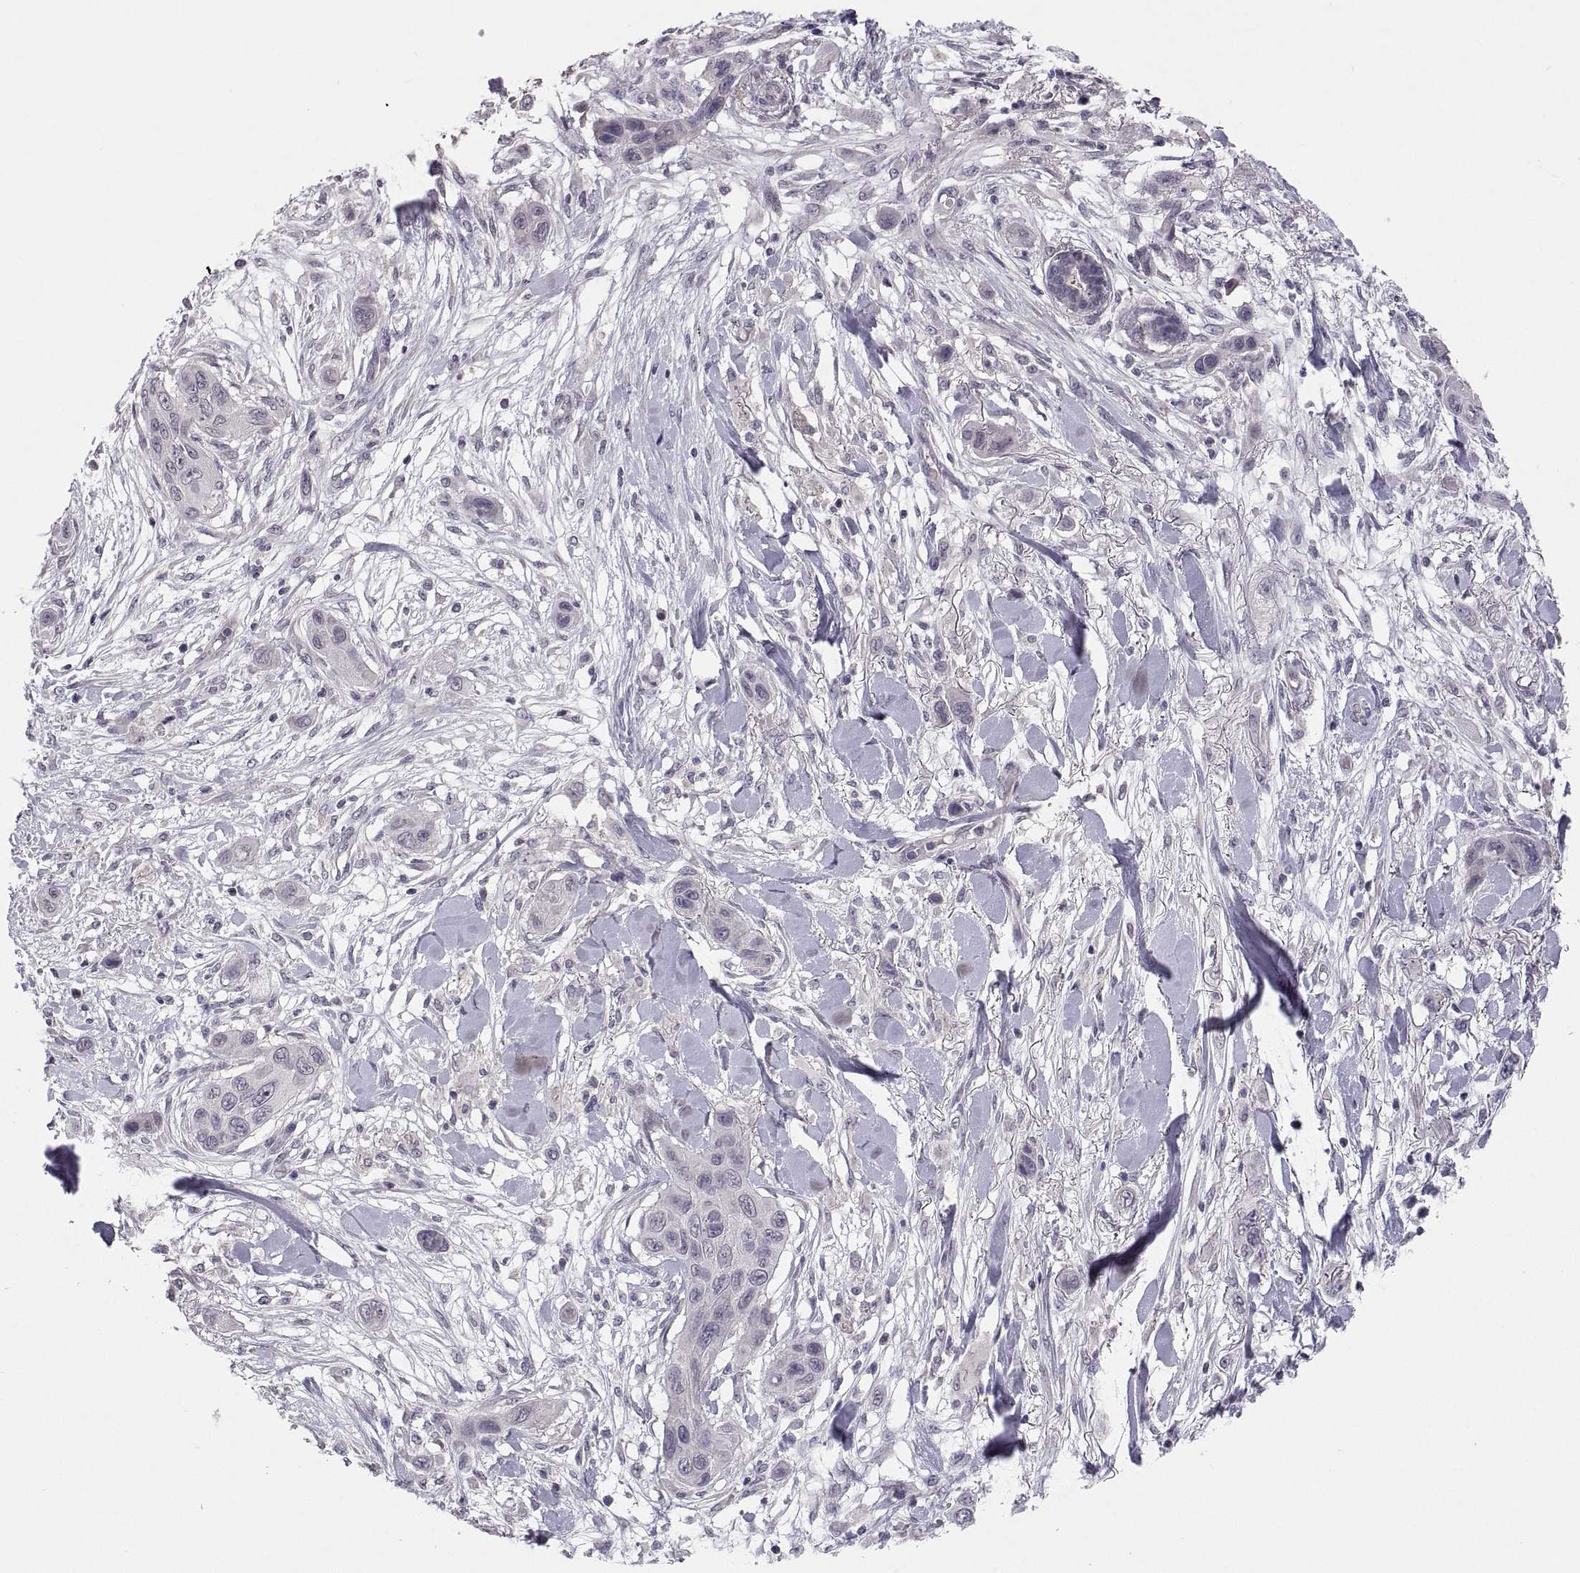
{"staining": {"intensity": "negative", "quantity": "none", "location": "none"}, "tissue": "skin cancer", "cell_type": "Tumor cells", "image_type": "cancer", "snomed": [{"axis": "morphology", "description": "Squamous cell carcinoma, NOS"}, {"axis": "topography", "description": "Skin"}], "caption": "Human skin squamous cell carcinoma stained for a protein using immunohistochemistry exhibits no staining in tumor cells.", "gene": "PAX2", "patient": {"sex": "male", "age": 79}}